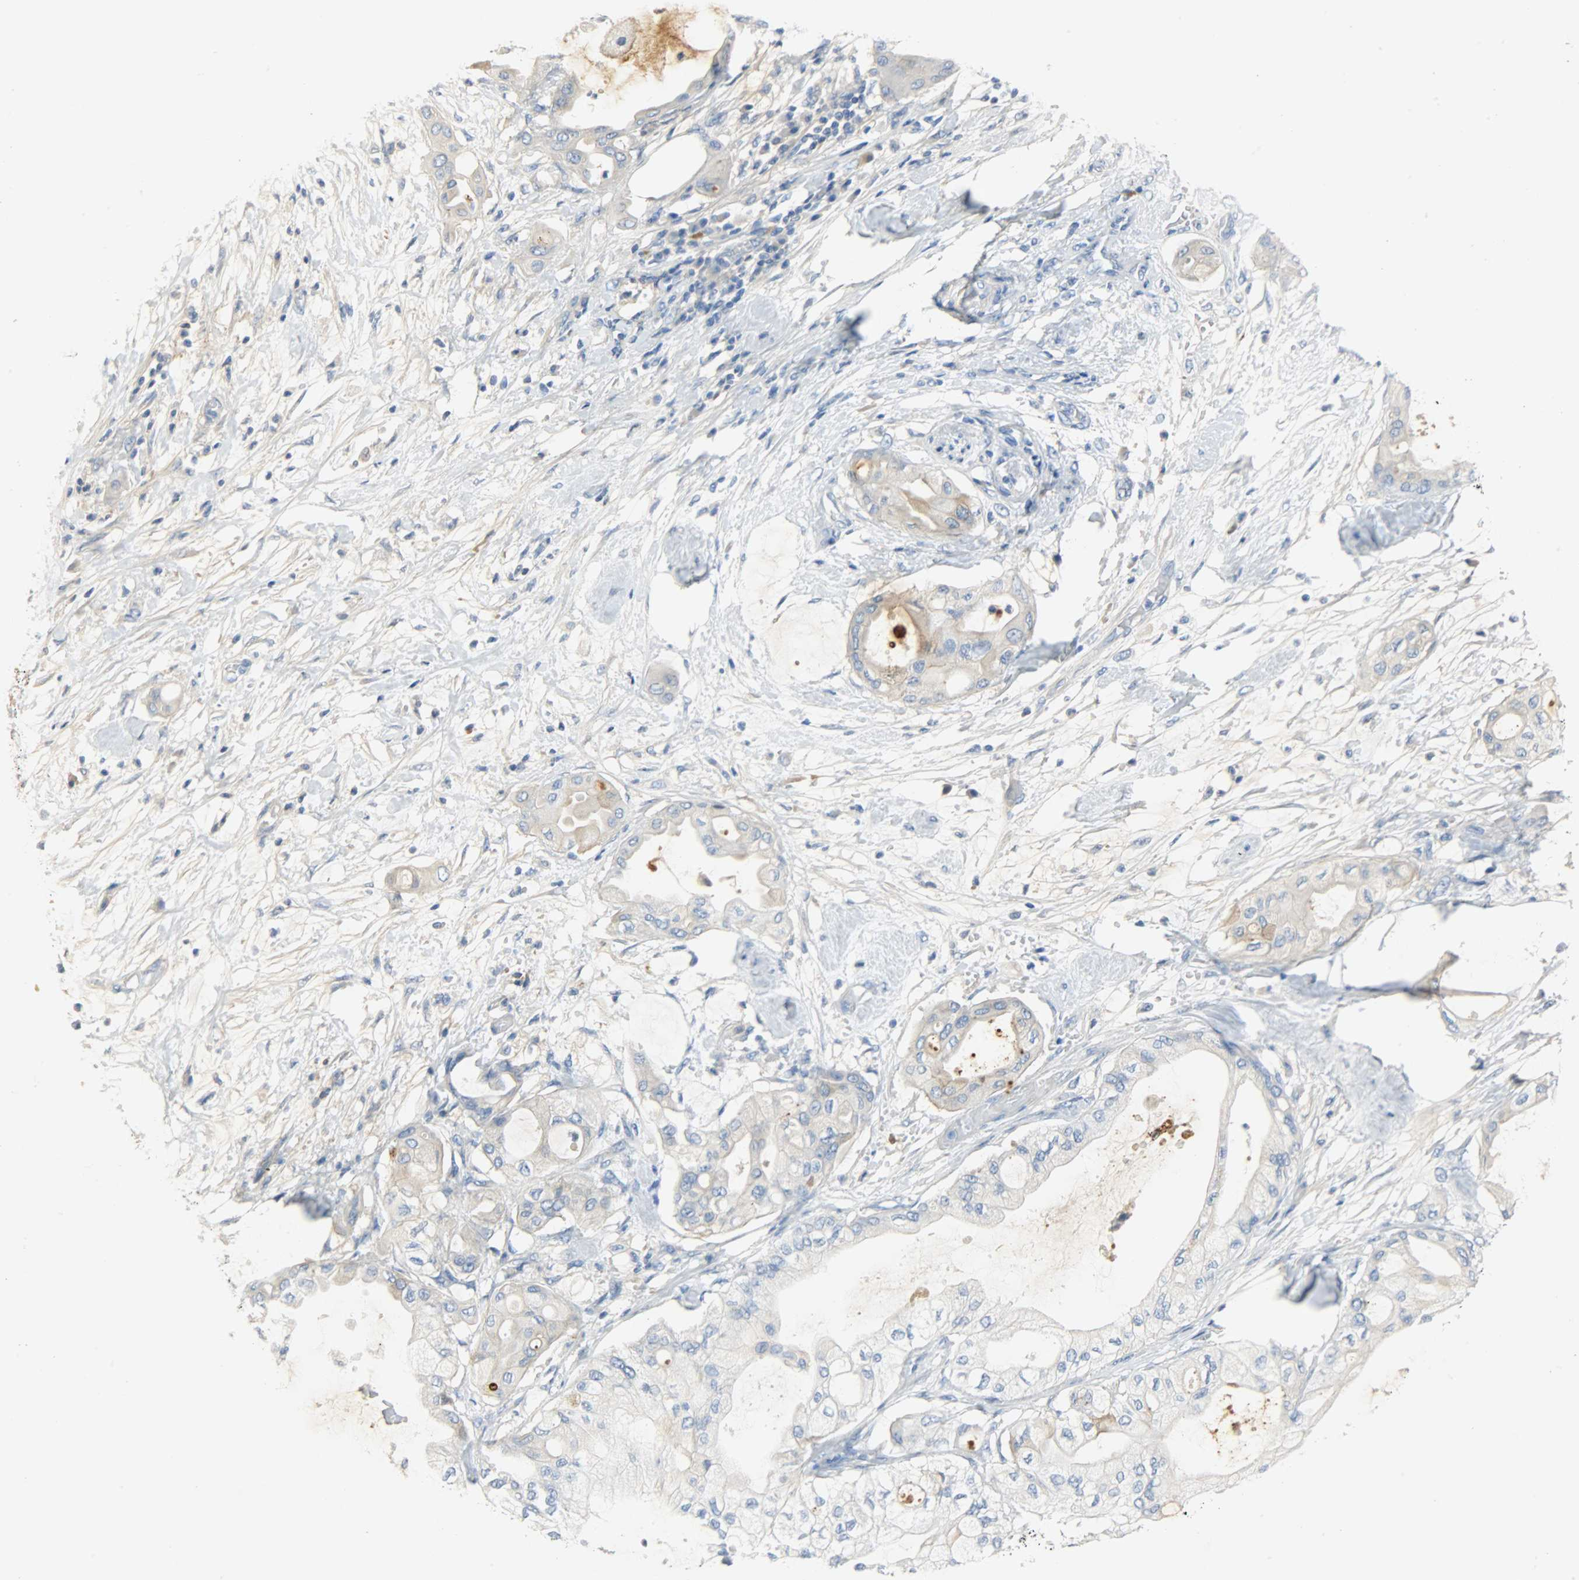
{"staining": {"intensity": "weak", "quantity": "25%-75%", "location": "cytoplasmic/membranous"}, "tissue": "pancreatic cancer", "cell_type": "Tumor cells", "image_type": "cancer", "snomed": [{"axis": "morphology", "description": "Adenocarcinoma, NOS"}, {"axis": "morphology", "description": "Adenocarcinoma, metastatic, NOS"}, {"axis": "topography", "description": "Lymph node"}, {"axis": "topography", "description": "Pancreas"}, {"axis": "topography", "description": "Duodenum"}], "caption": "A high-resolution micrograph shows IHC staining of pancreatic cancer, which shows weak cytoplasmic/membranous expression in approximately 25%-75% of tumor cells. The staining is performed using DAB brown chromogen to label protein expression. The nuclei are counter-stained blue using hematoxylin.", "gene": "CRP", "patient": {"sex": "female", "age": 64}}